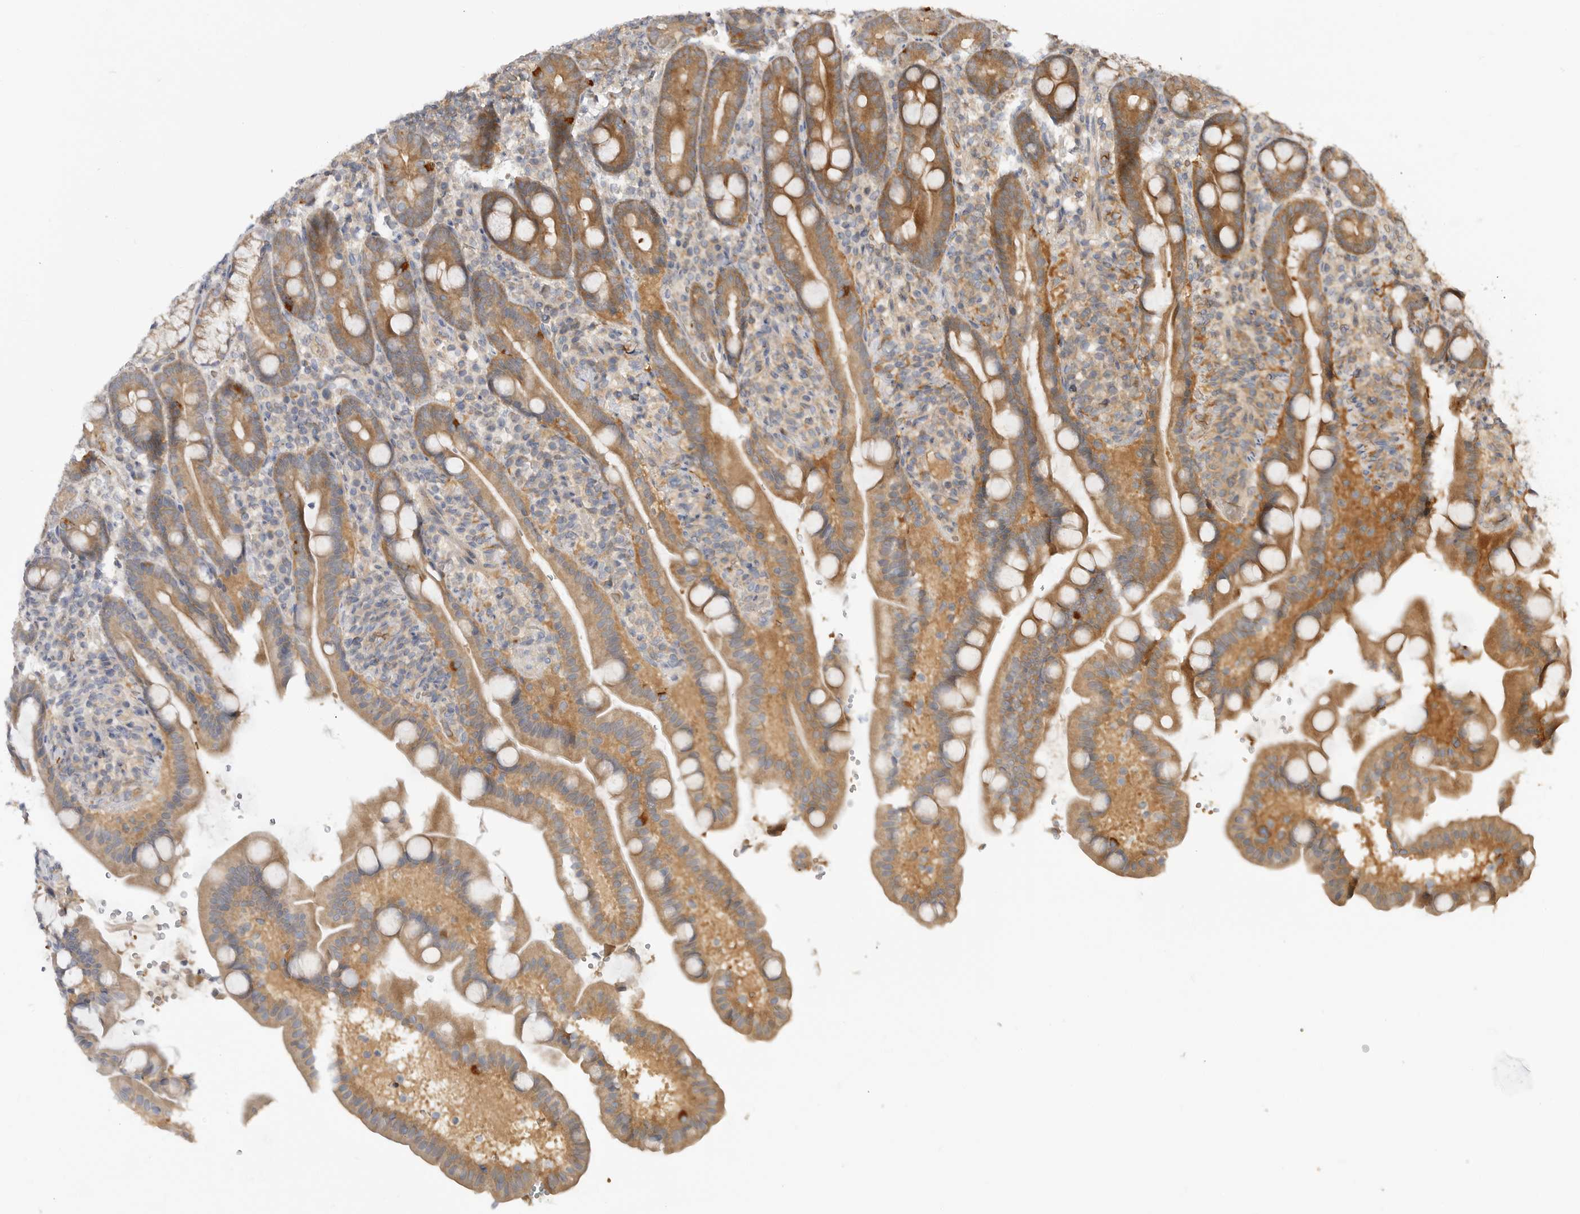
{"staining": {"intensity": "moderate", "quantity": ">75%", "location": "cytoplasmic/membranous"}, "tissue": "duodenum", "cell_type": "Glandular cells", "image_type": "normal", "snomed": [{"axis": "morphology", "description": "Normal tissue, NOS"}, {"axis": "topography", "description": "Duodenum"}], "caption": "Immunohistochemistry (IHC) micrograph of benign duodenum stained for a protein (brown), which displays medium levels of moderate cytoplasmic/membranous positivity in approximately >75% of glandular cells.", "gene": "CLDN12", "patient": {"sex": "male", "age": 54}}